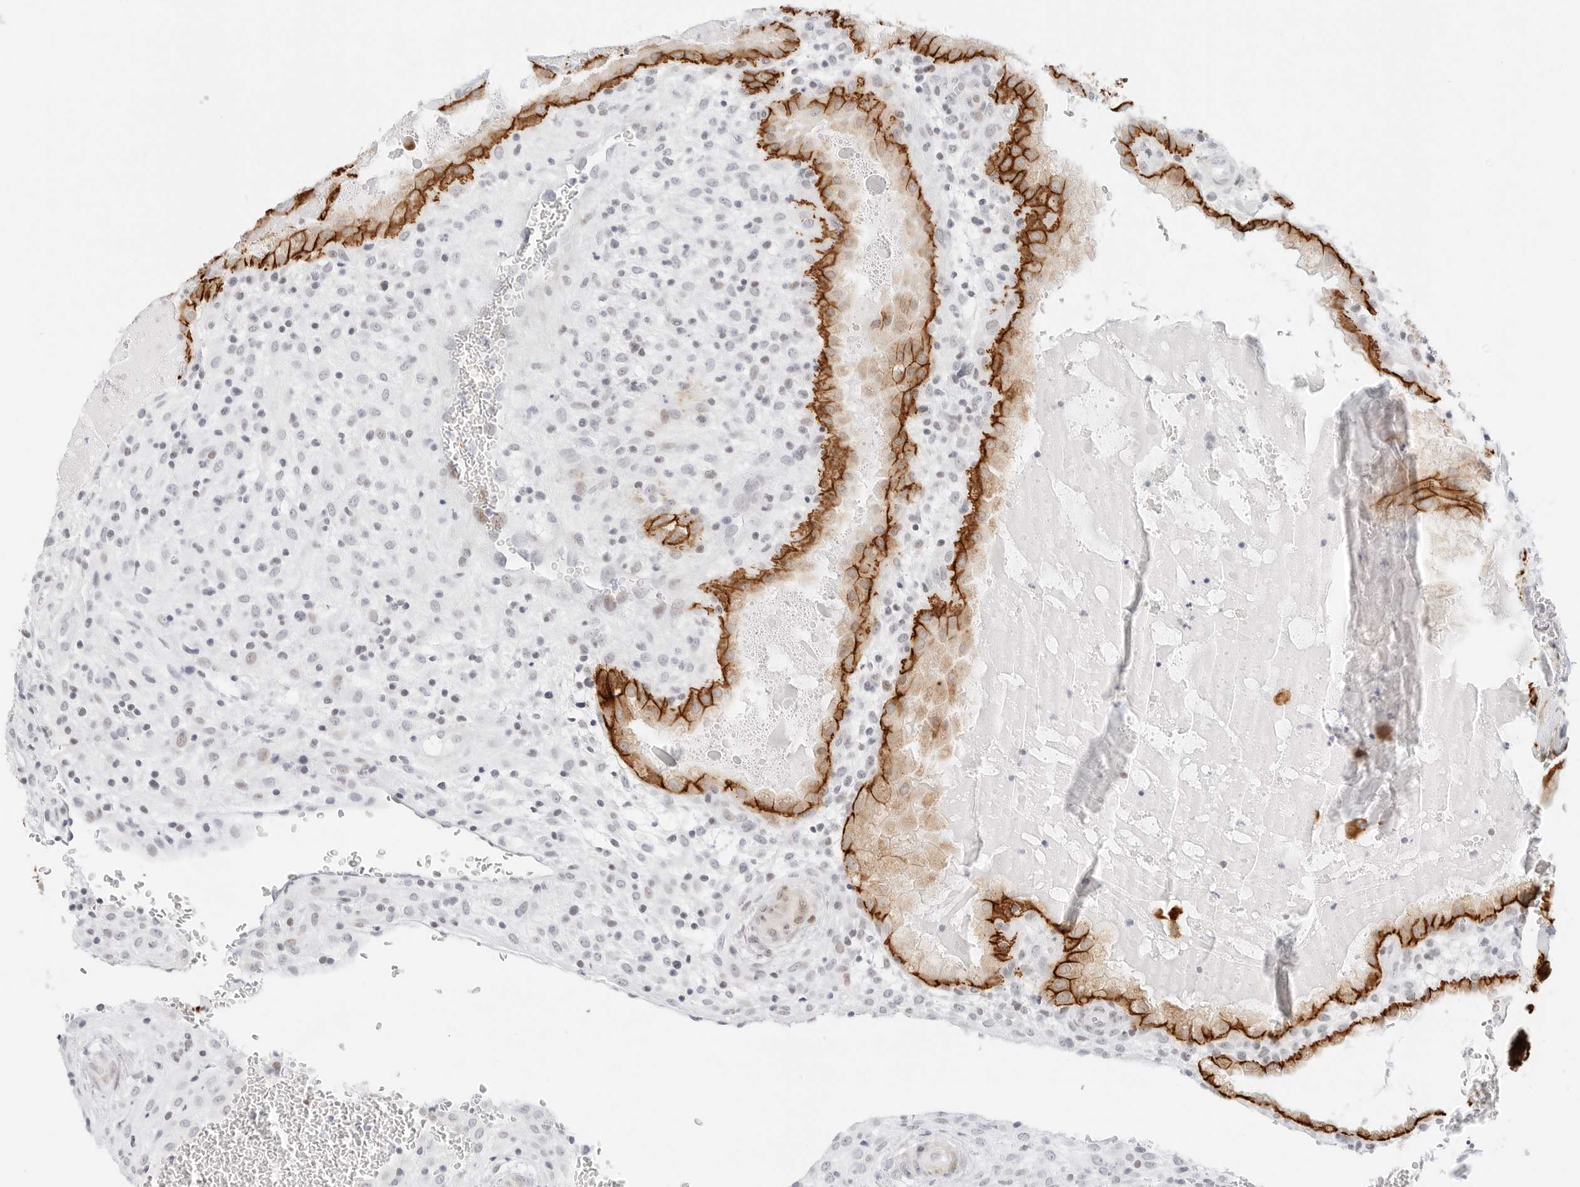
{"staining": {"intensity": "strong", "quantity": ">75%", "location": "cytoplasmic/membranous"}, "tissue": "placenta", "cell_type": "Decidual cells", "image_type": "normal", "snomed": [{"axis": "morphology", "description": "Normal tissue, NOS"}, {"axis": "topography", "description": "Placenta"}], "caption": "This is an image of IHC staining of benign placenta, which shows strong staining in the cytoplasmic/membranous of decidual cells.", "gene": "CDH1", "patient": {"sex": "female", "age": 35}}